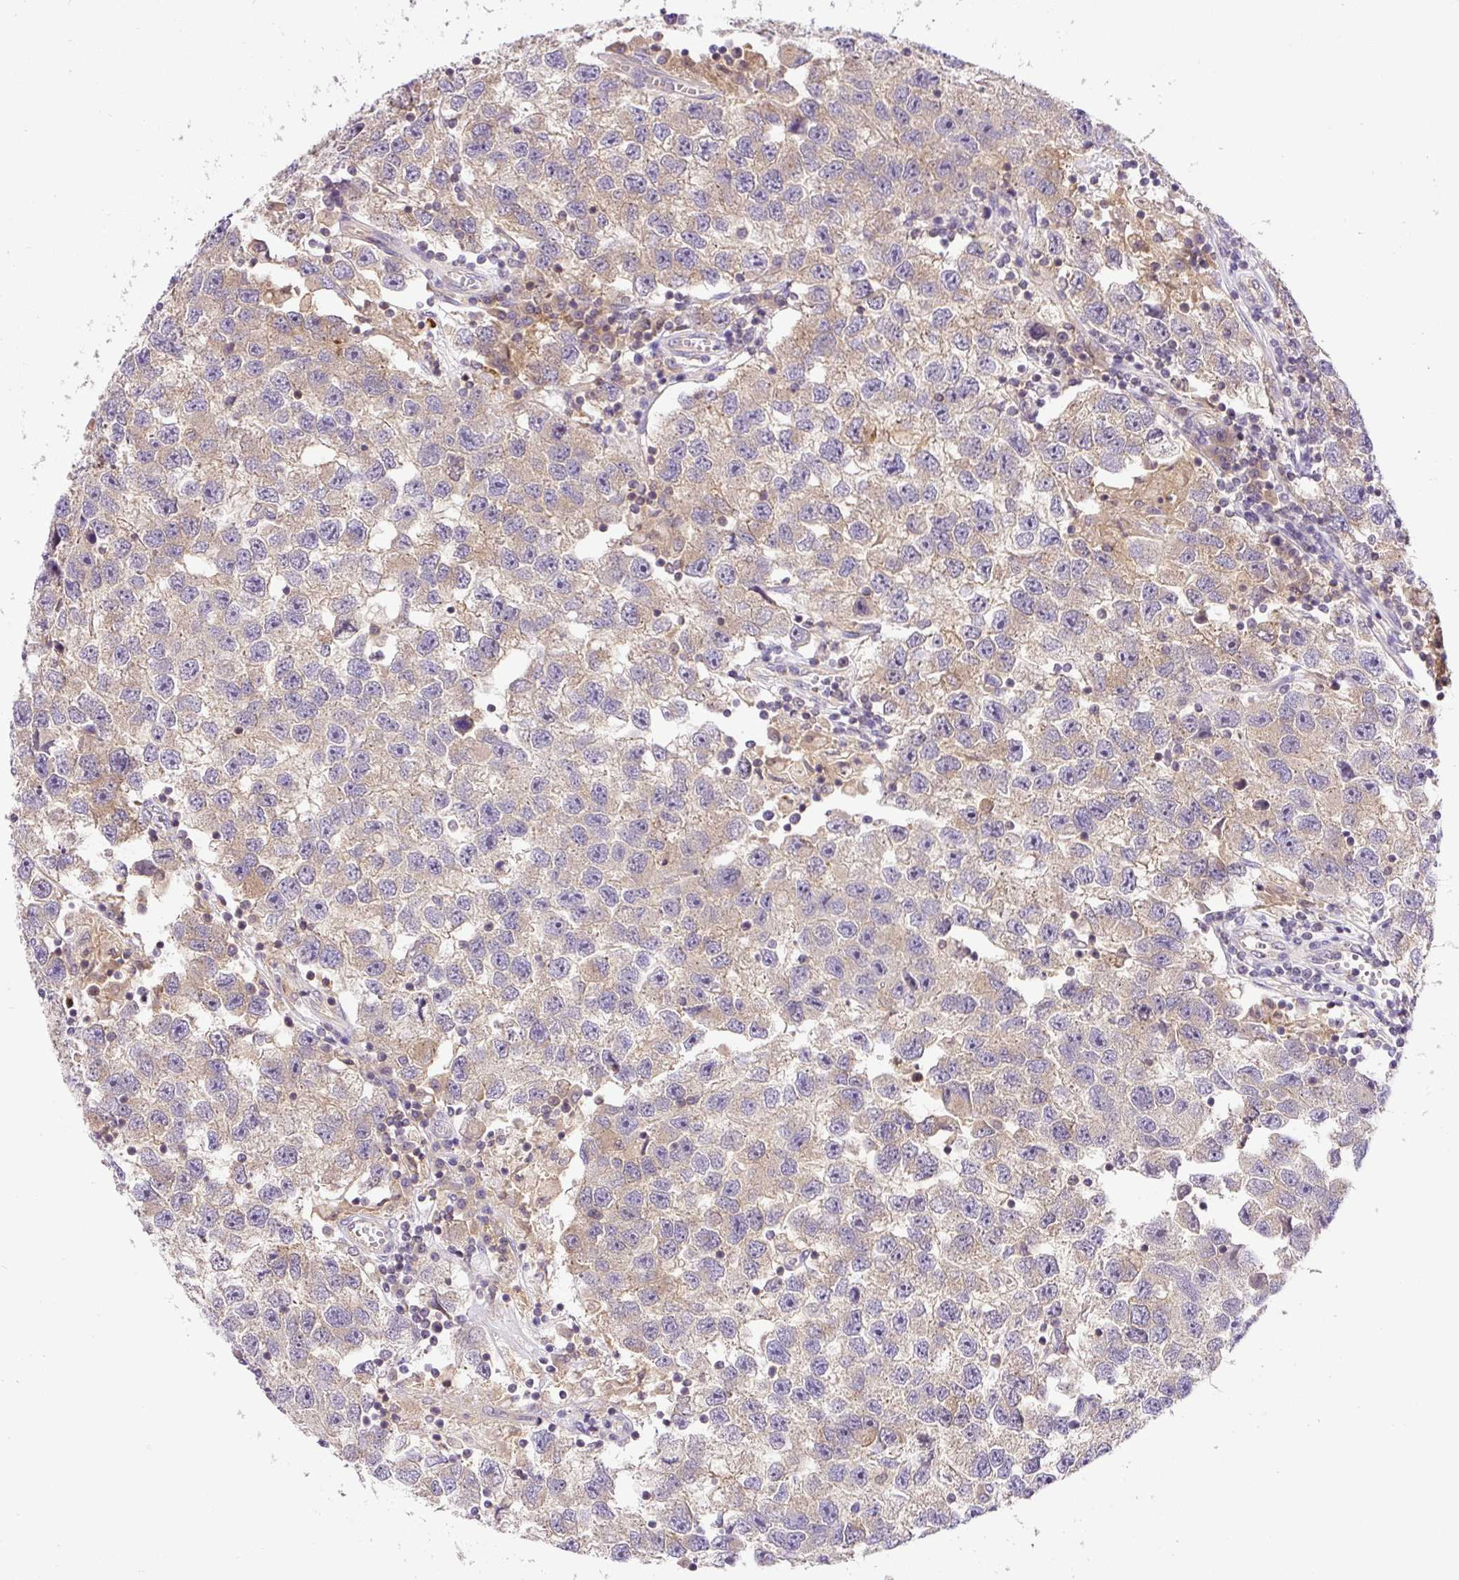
{"staining": {"intensity": "weak", "quantity": ">75%", "location": "cytoplasmic/membranous"}, "tissue": "testis cancer", "cell_type": "Tumor cells", "image_type": "cancer", "snomed": [{"axis": "morphology", "description": "Seminoma, NOS"}, {"axis": "topography", "description": "Testis"}], "caption": "Protein analysis of testis cancer (seminoma) tissue exhibits weak cytoplasmic/membranous staining in approximately >75% of tumor cells. (DAB = brown stain, brightfield microscopy at high magnification).", "gene": "CCDC28A", "patient": {"sex": "male", "age": 26}}